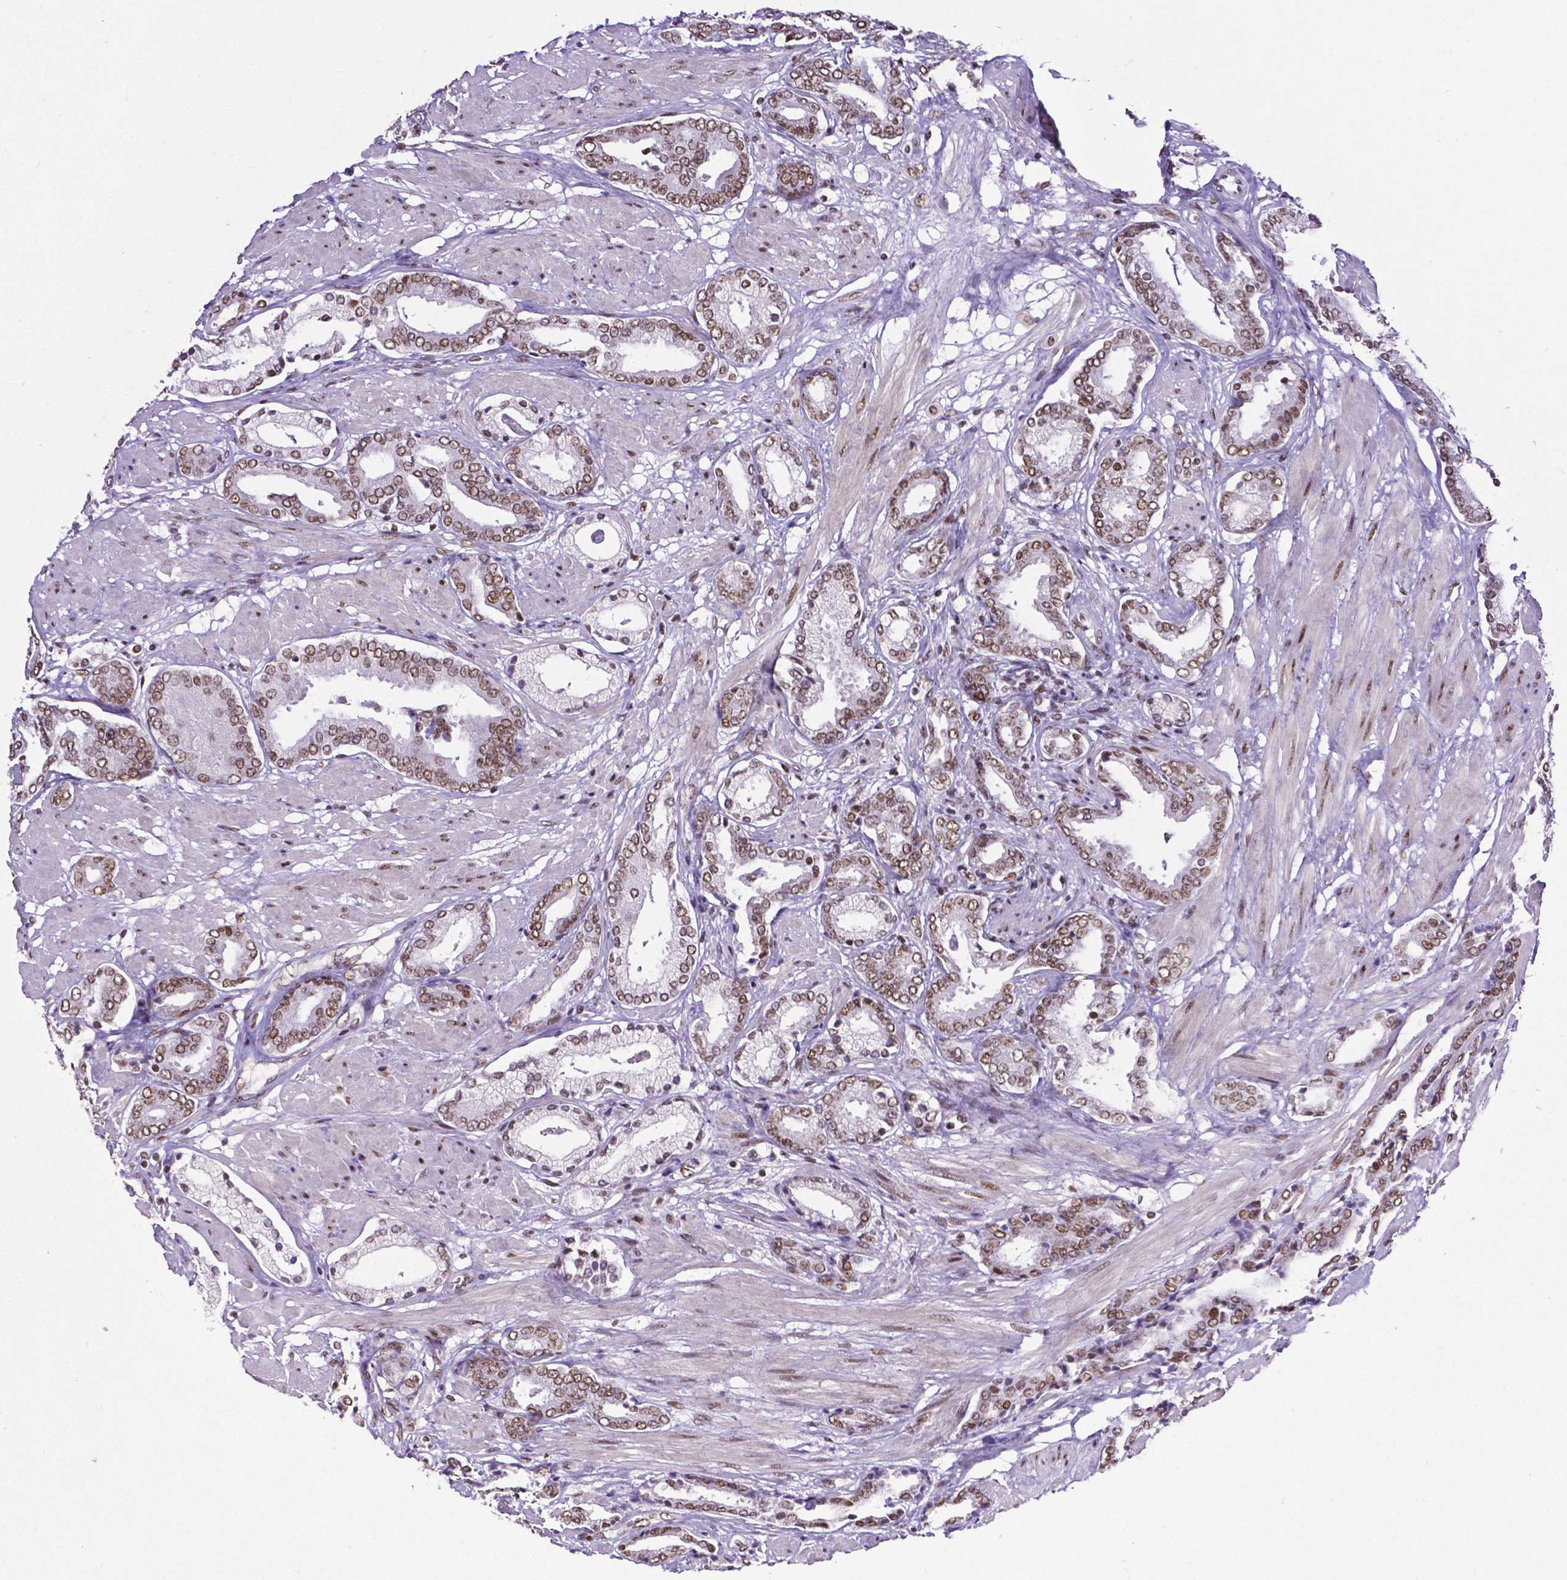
{"staining": {"intensity": "moderate", "quantity": ">75%", "location": "nuclear"}, "tissue": "prostate cancer", "cell_type": "Tumor cells", "image_type": "cancer", "snomed": [{"axis": "morphology", "description": "Adenocarcinoma, High grade"}, {"axis": "topography", "description": "Prostate"}], "caption": "Moderate nuclear staining for a protein is present in about >75% of tumor cells of prostate adenocarcinoma (high-grade) using immunohistochemistry (IHC).", "gene": "REST", "patient": {"sex": "male", "age": 56}}